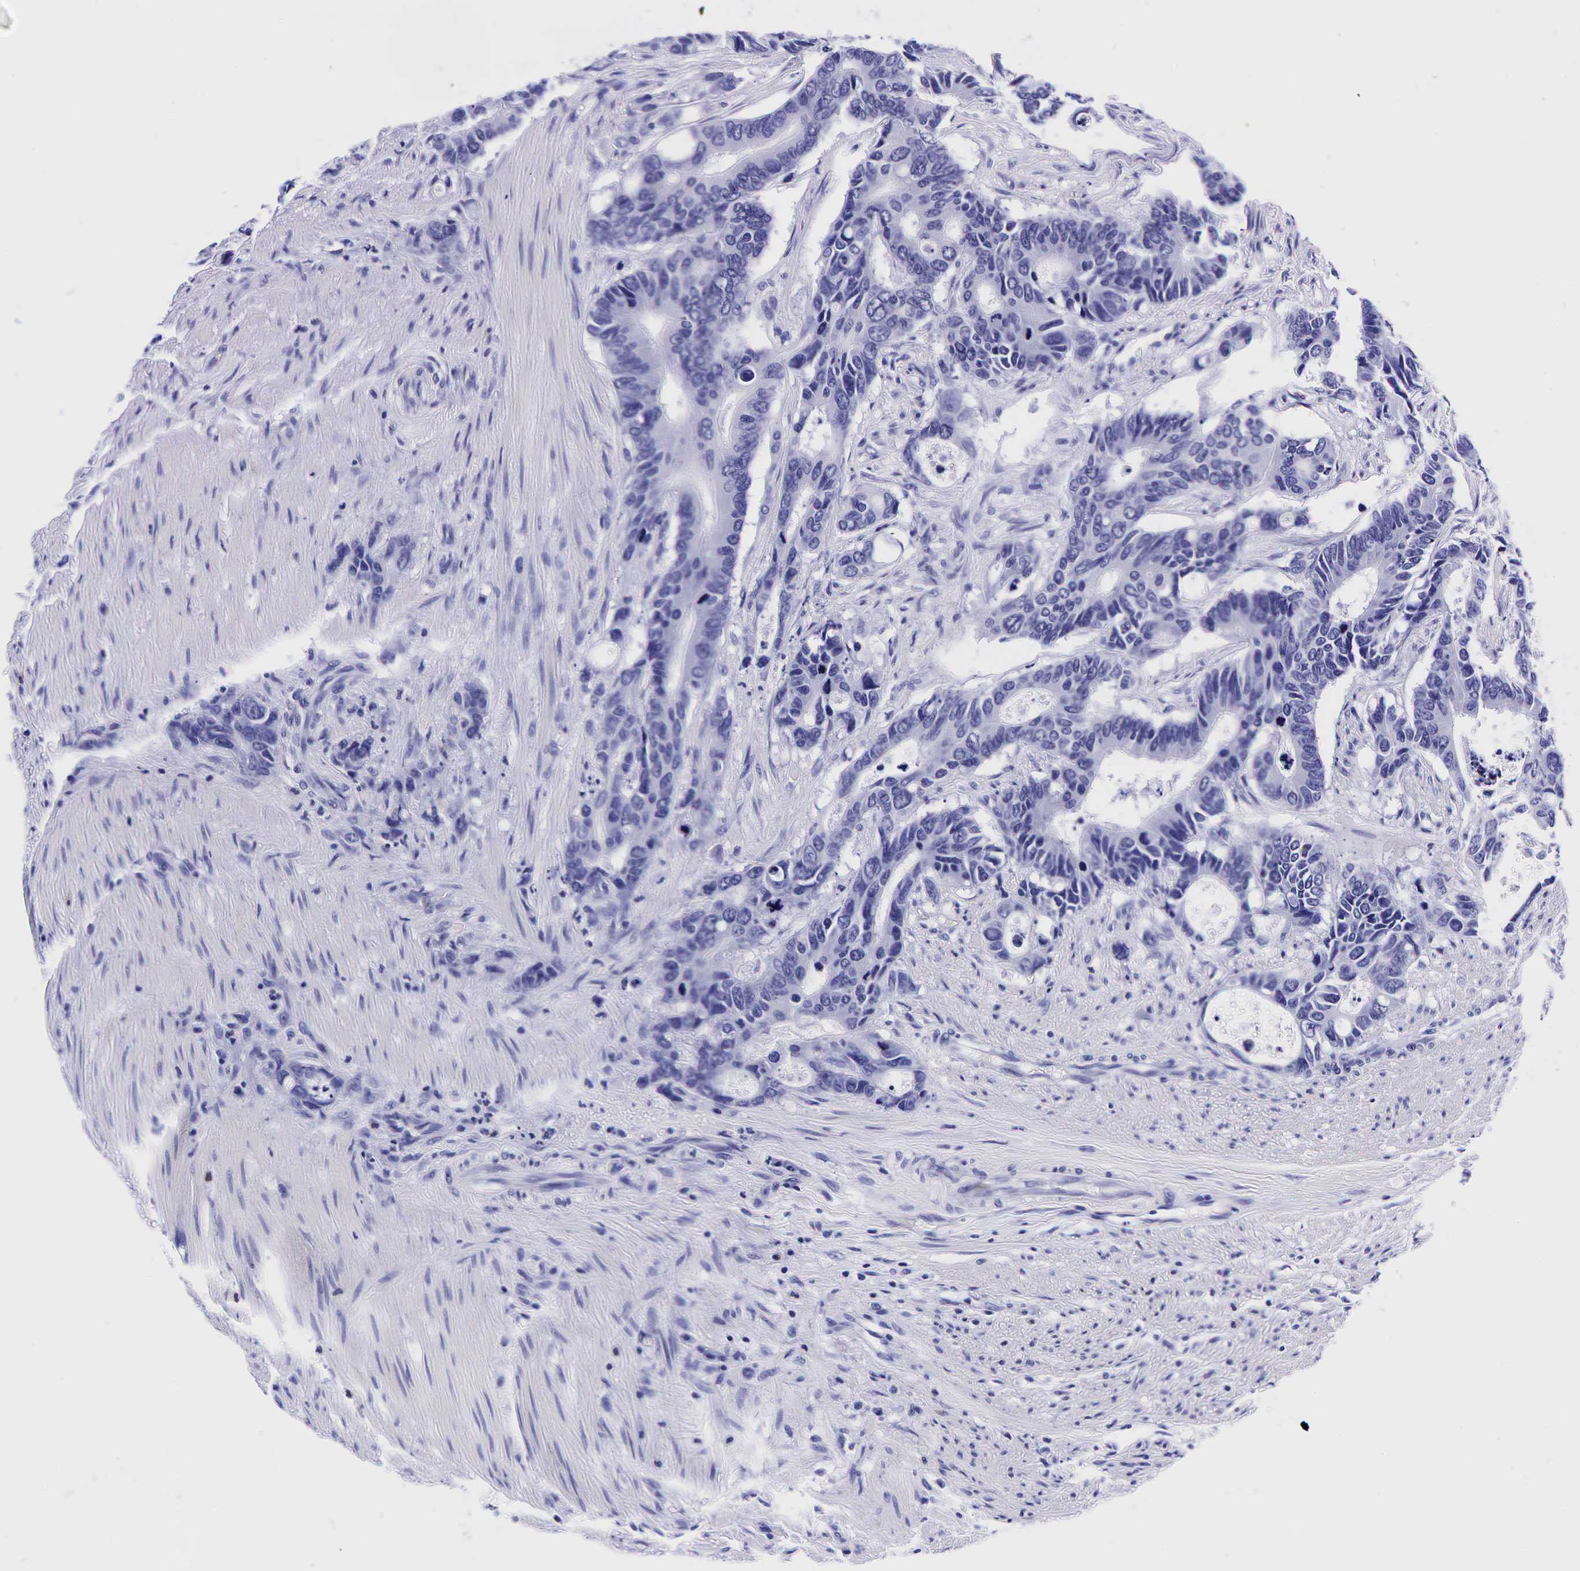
{"staining": {"intensity": "negative", "quantity": "none", "location": "none"}, "tissue": "colorectal cancer", "cell_type": "Tumor cells", "image_type": "cancer", "snomed": [{"axis": "morphology", "description": "Adenocarcinoma, NOS"}, {"axis": "topography", "description": "Colon"}], "caption": "Protein analysis of adenocarcinoma (colorectal) reveals no significant positivity in tumor cells.", "gene": "GCG", "patient": {"sex": "male", "age": 49}}